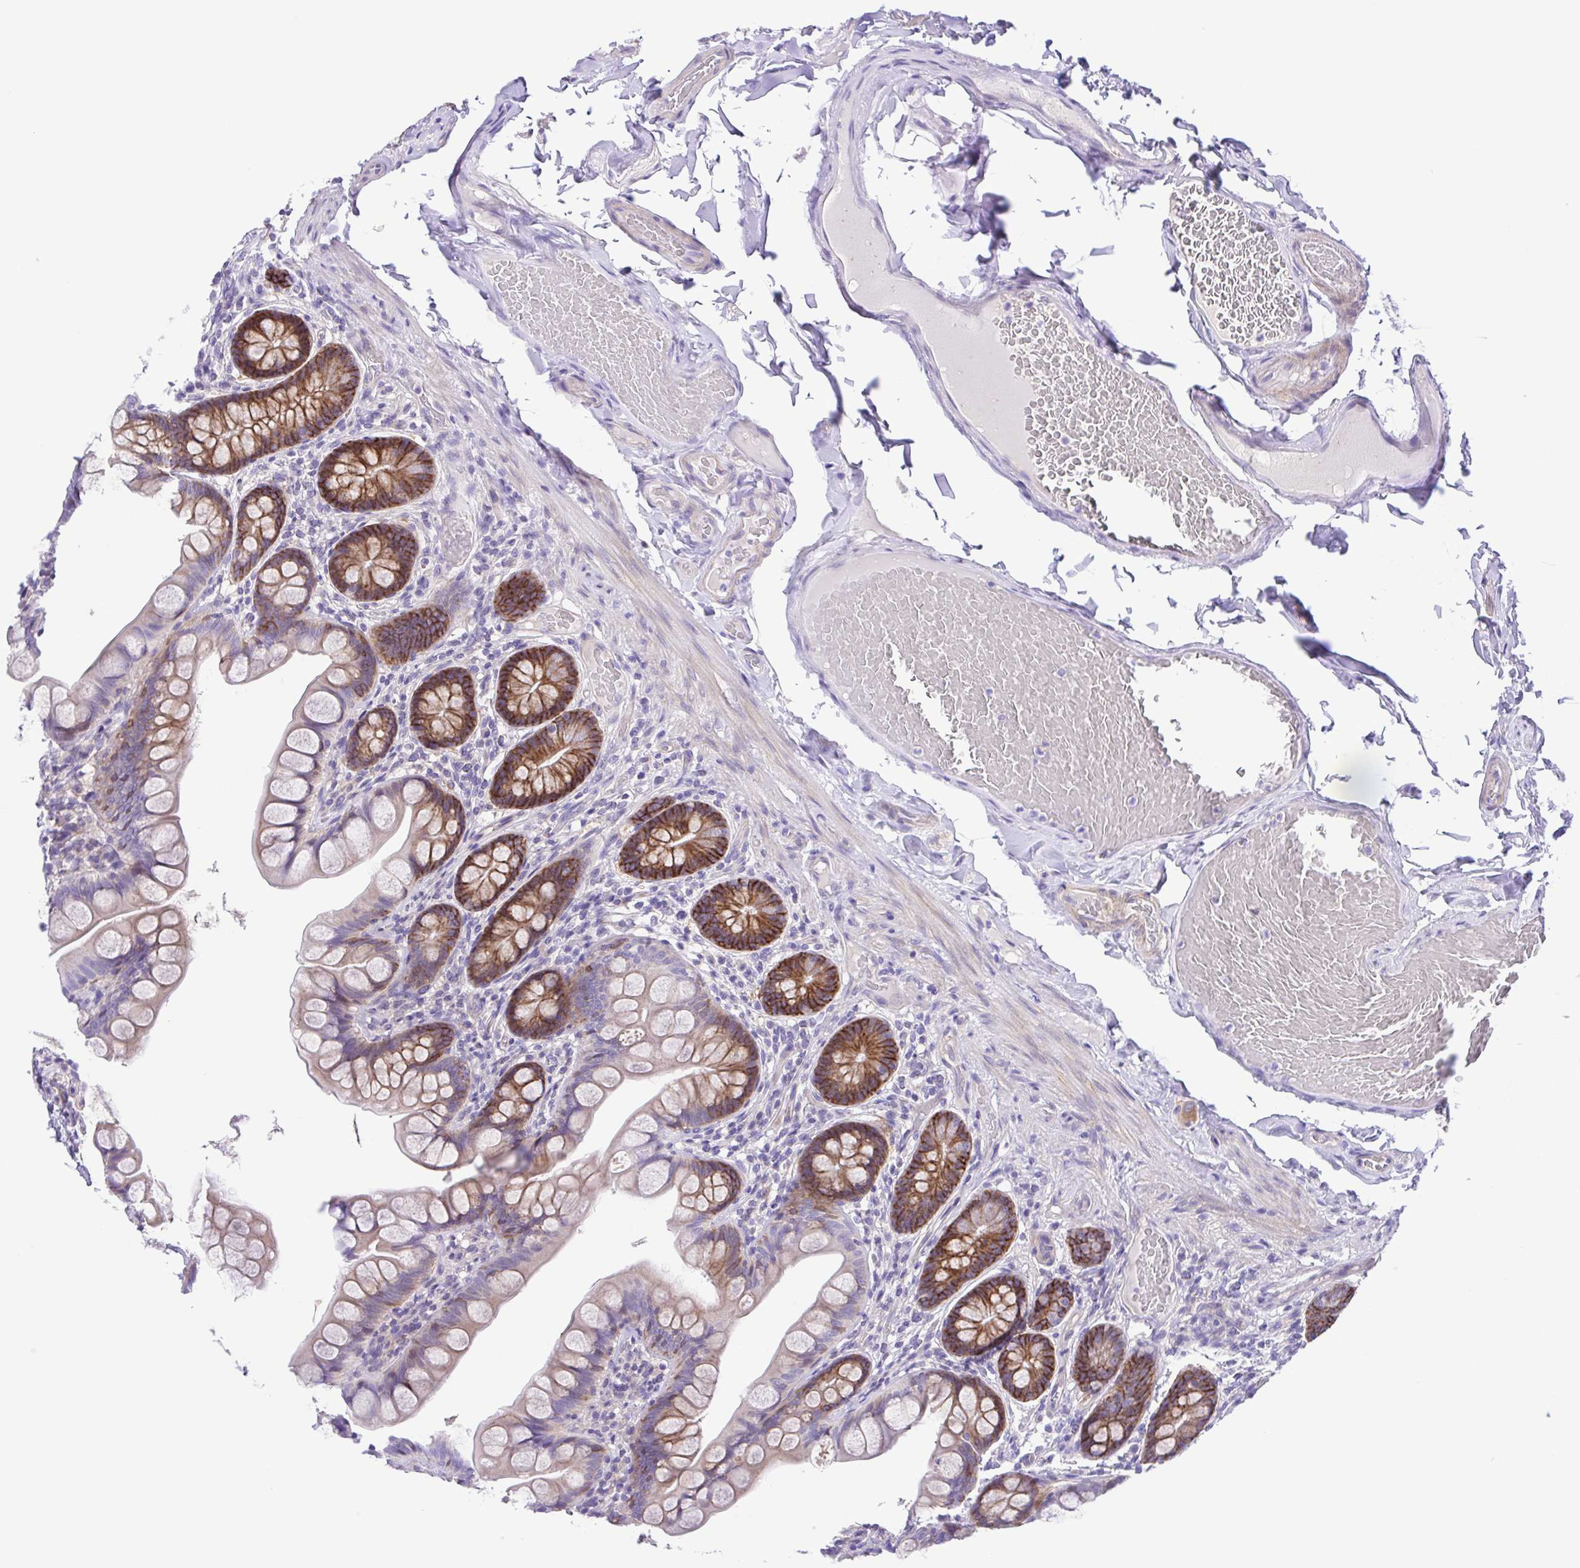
{"staining": {"intensity": "strong", "quantity": "25%-75%", "location": "cytoplasmic/membranous"}, "tissue": "small intestine", "cell_type": "Glandular cells", "image_type": "normal", "snomed": [{"axis": "morphology", "description": "Normal tissue, NOS"}, {"axis": "topography", "description": "Small intestine"}], "caption": "Protein staining exhibits strong cytoplasmic/membranous staining in about 25%-75% of glandular cells in unremarkable small intestine.", "gene": "ISM2", "patient": {"sex": "male", "age": 70}}